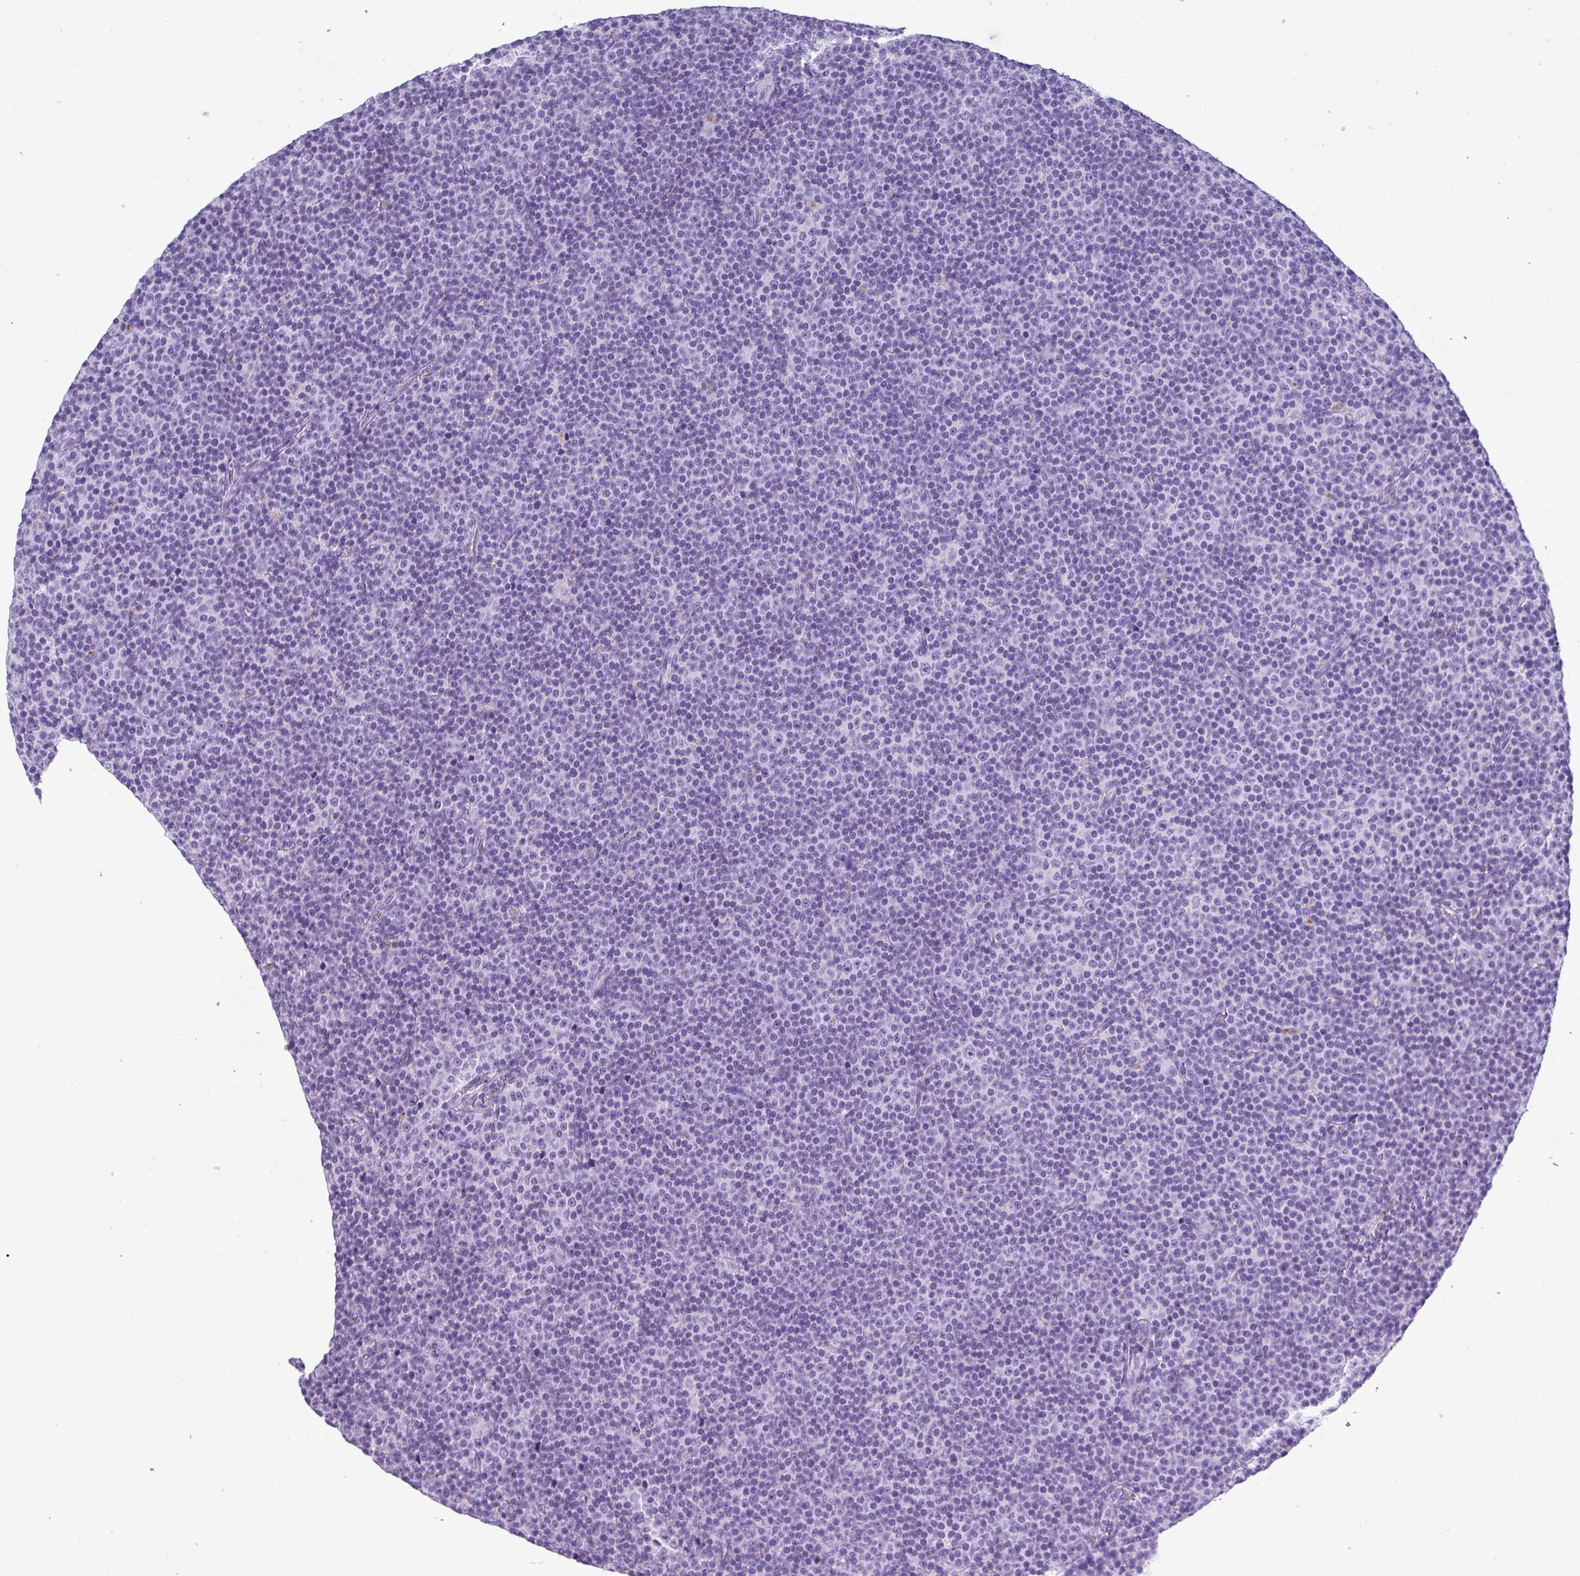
{"staining": {"intensity": "negative", "quantity": "none", "location": "none"}, "tissue": "lymphoma", "cell_type": "Tumor cells", "image_type": "cancer", "snomed": [{"axis": "morphology", "description": "Malignant lymphoma, non-Hodgkin's type, Low grade"}, {"axis": "topography", "description": "Lymph node"}], "caption": "Tumor cells show no significant staining in lymphoma.", "gene": "ZNF568", "patient": {"sex": "female", "age": 67}}